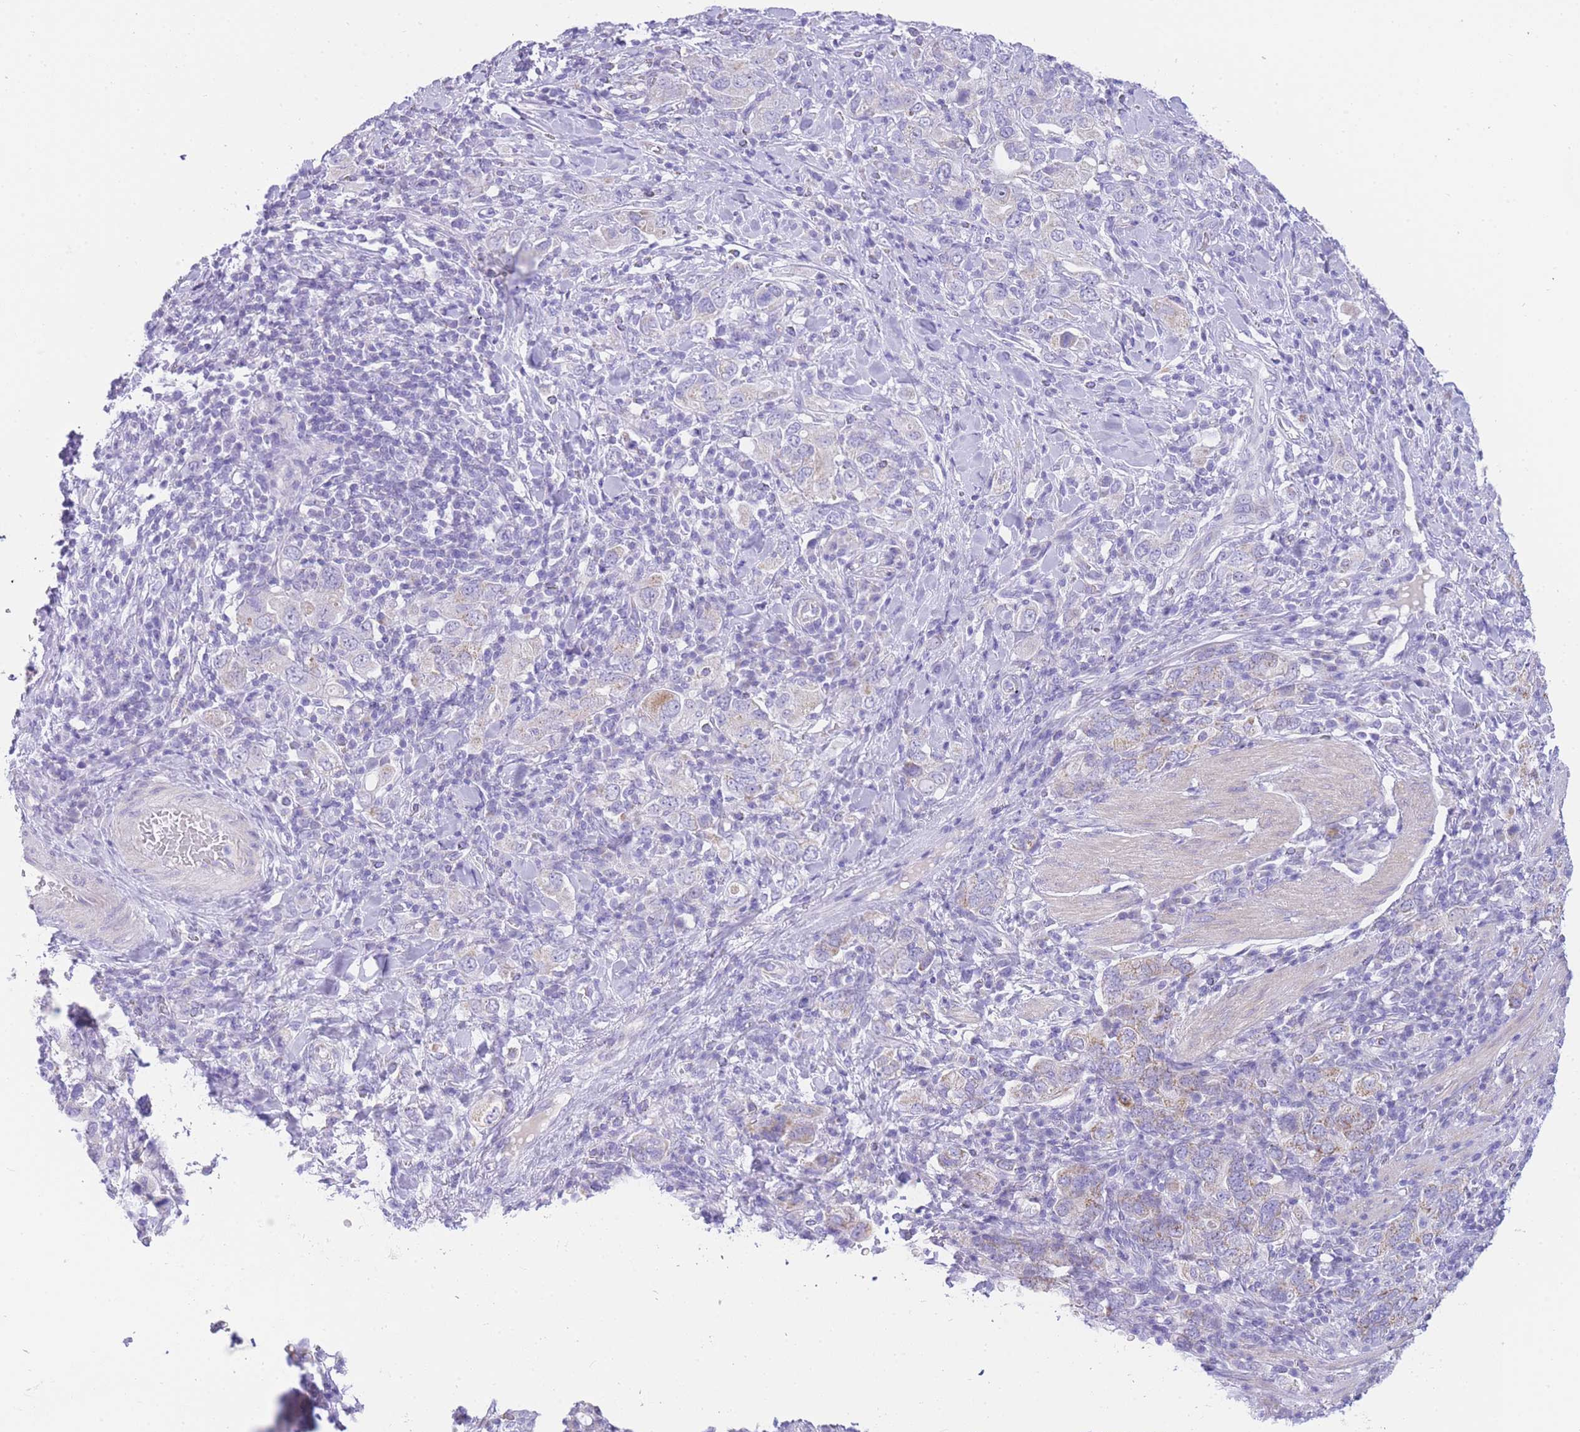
{"staining": {"intensity": "weak", "quantity": "<25%", "location": "cytoplasmic/membranous"}, "tissue": "stomach cancer", "cell_type": "Tumor cells", "image_type": "cancer", "snomed": [{"axis": "morphology", "description": "Adenocarcinoma, NOS"}, {"axis": "topography", "description": "Stomach, upper"}, {"axis": "topography", "description": "Stomach"}], "caption": "This is an immunohistochemistry micrograph of human stomach cancer (adenocarcinoma). There is no staining in tumor cells.", "gene": "ACSM4", "patient": {"sex": "male", "age": 62}}